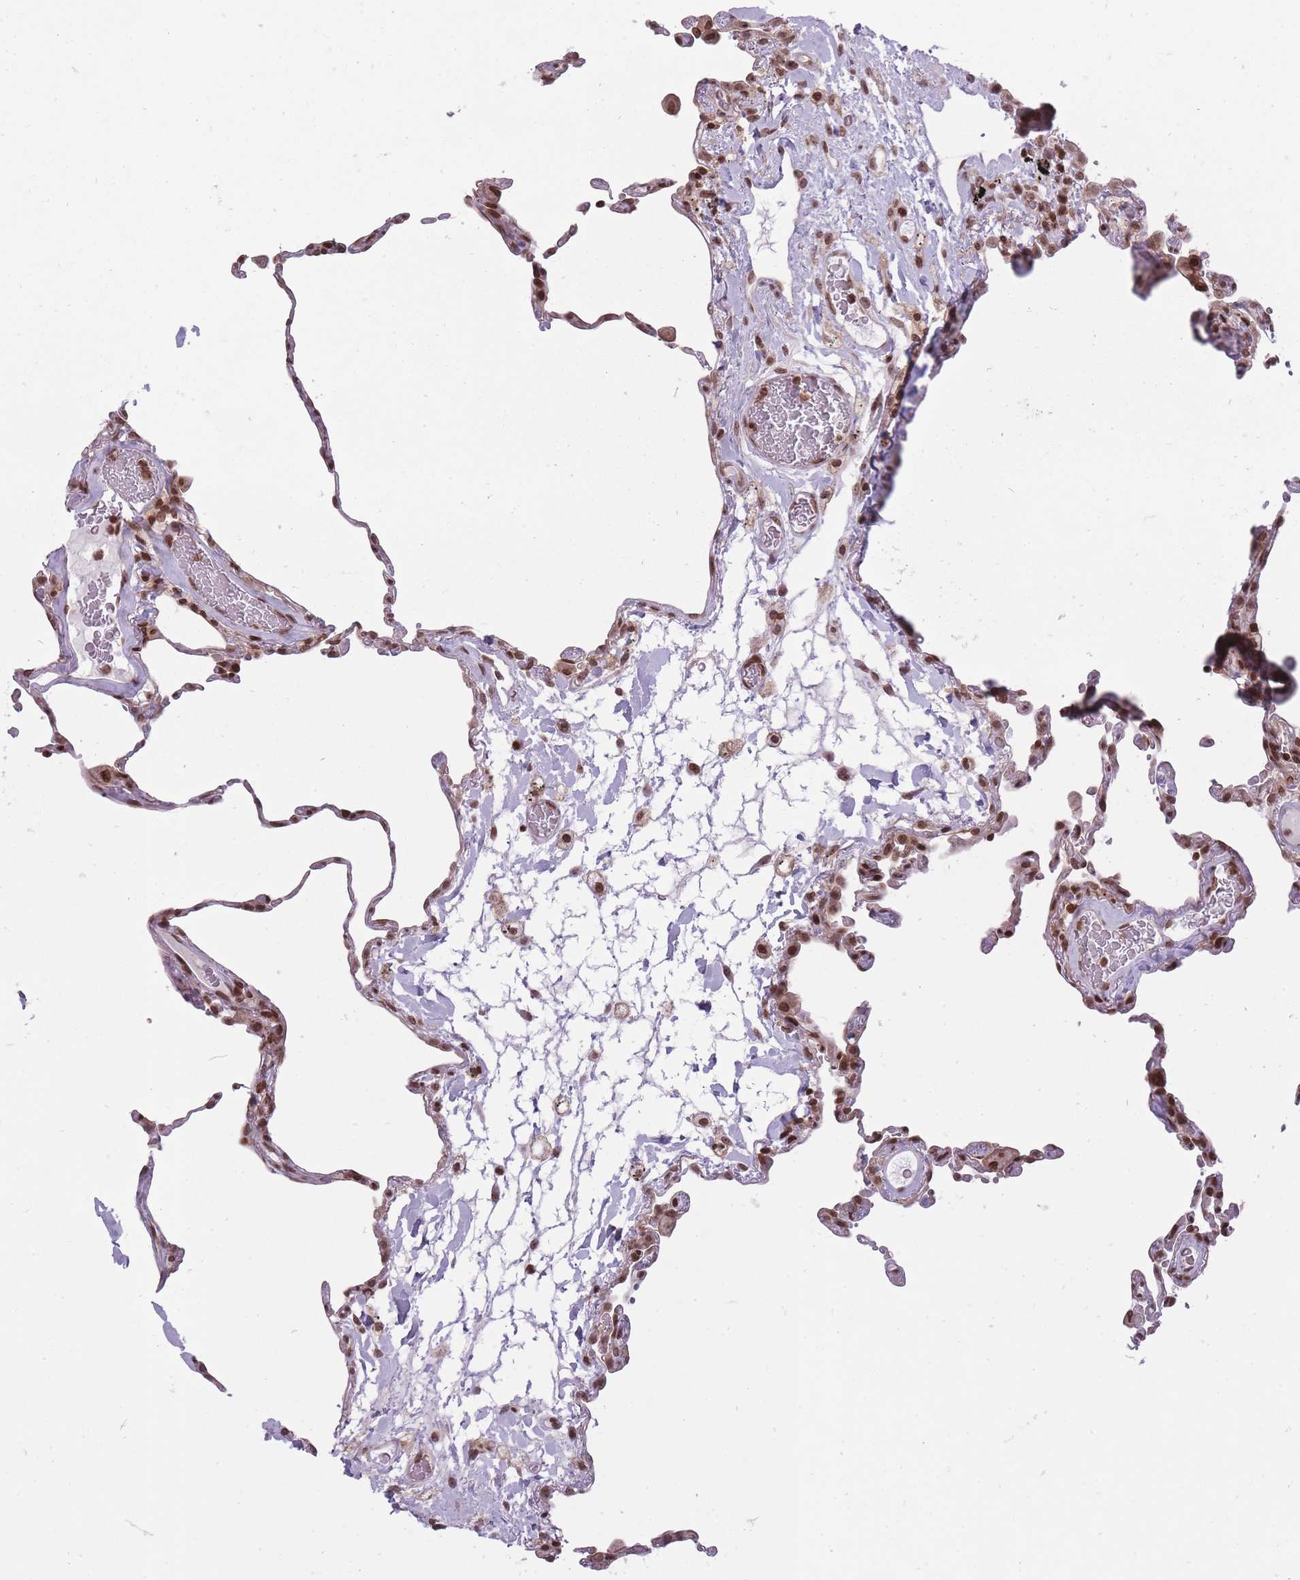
{"staining": {"intensity": "moderate", "quantity": ">75%", "location": "nuclear"}, "tissue": "lung", "cell_type": "Alveolar cells", "image_type": "normal", "snomed": [{"axis": "morphology", "description": "Normal tissue, NOS"}, {"axis": "topography", "description": "Lung"}], "caption": "Immunohistochemistry (IHC) of normal lung shows medium levels of moderate nuclear staining in approximately >75% of alveolar cells.", "gene": "TMC6", "patient": {"sex": "female", "age": 57}}